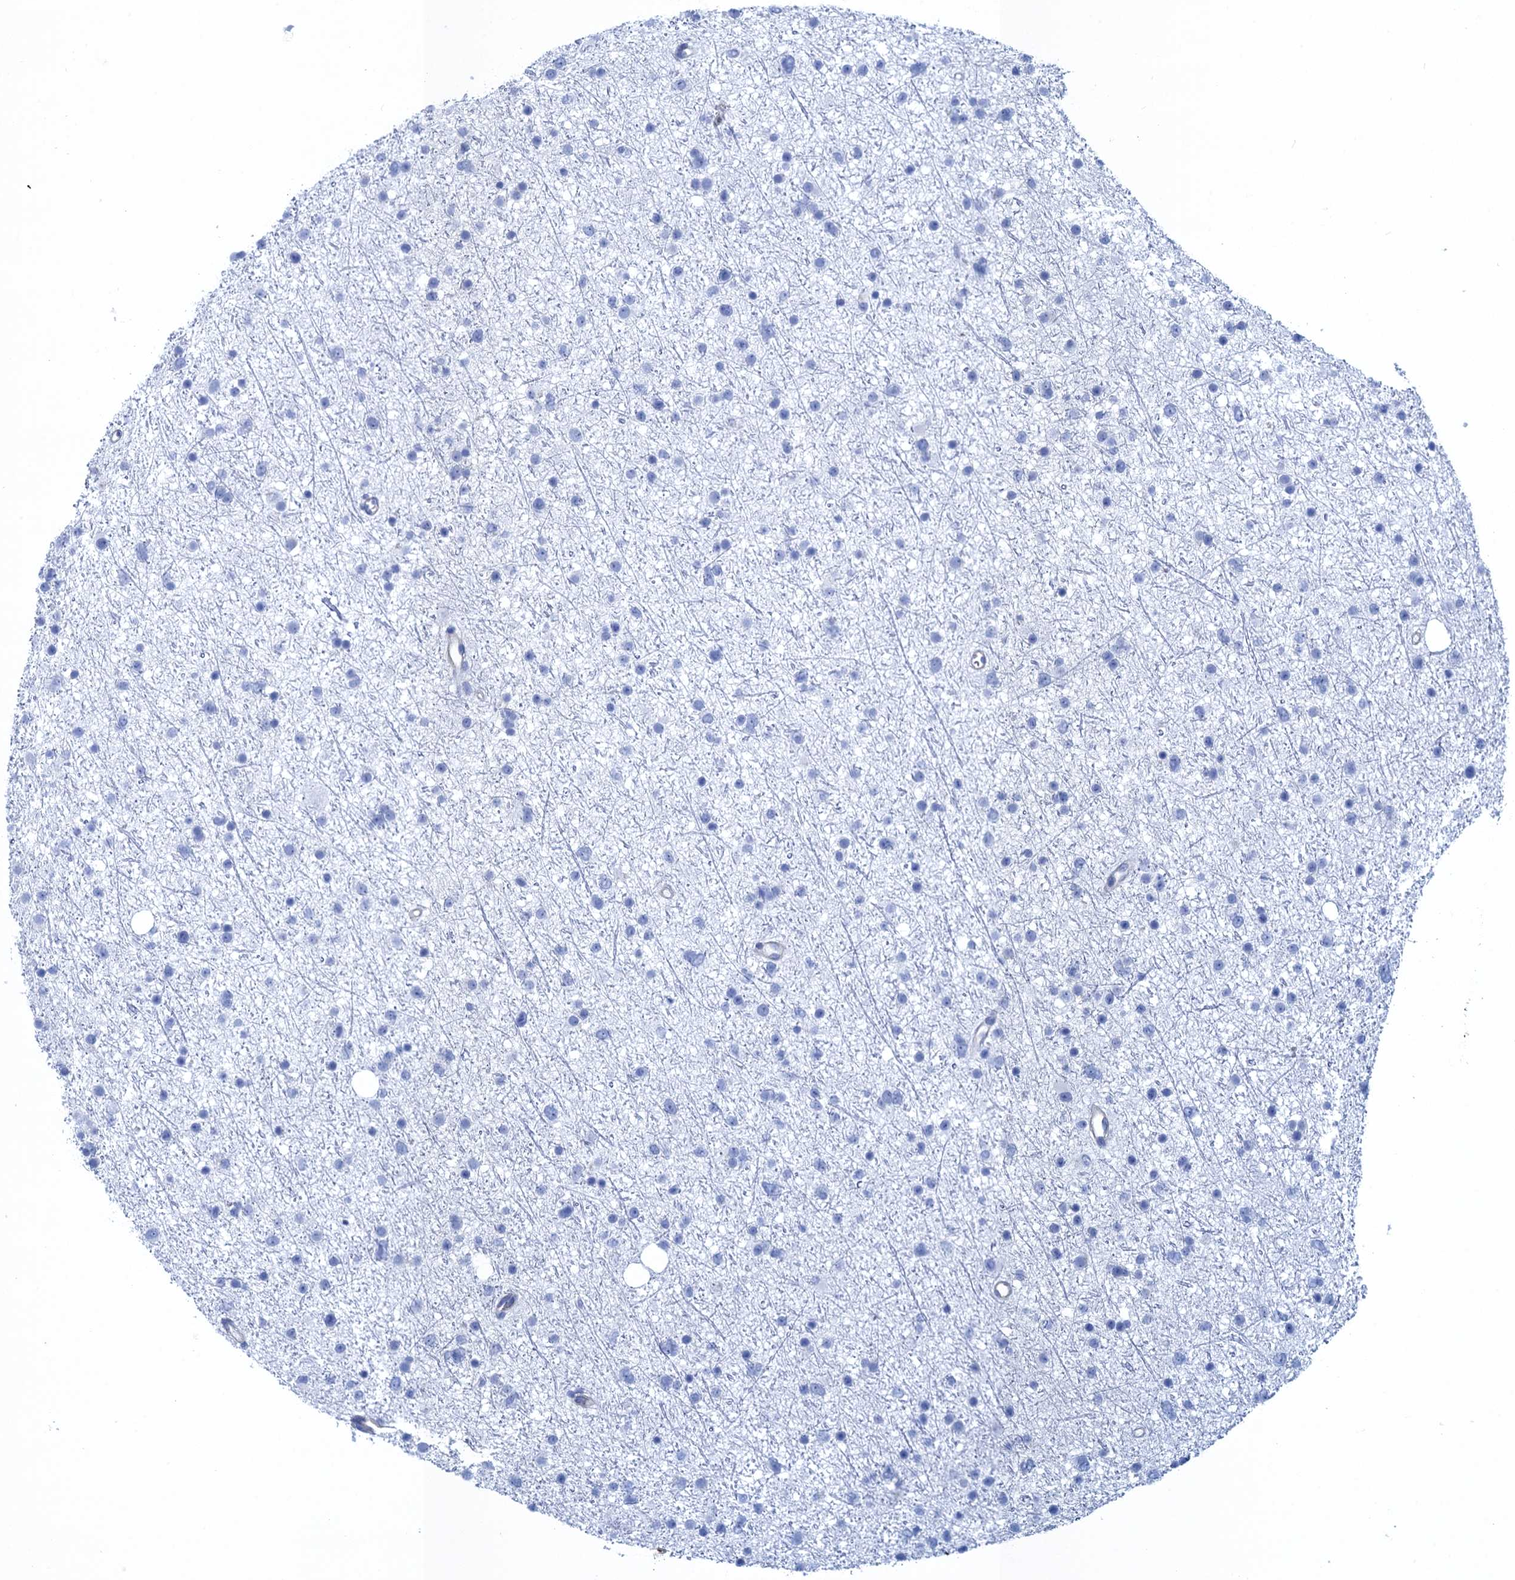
{"staining": {"intensity": "negative", "quantity": "none", "location": "none"}, "tissue": "glioma", "cell_type": "Tumor cells", "image_type": "cancer", "snomed": [{"axis": "morphology", "description": "Glioma, malignant, Low grade"}, {"axis": "topography", "description": "Cerebral cortex"}], "caption": "A histopathology image of human malignant low-grade glioma is negative for staining in tumor cells.", "gene": "CALML5", "patient": {"sex": "female", "age": 39}}